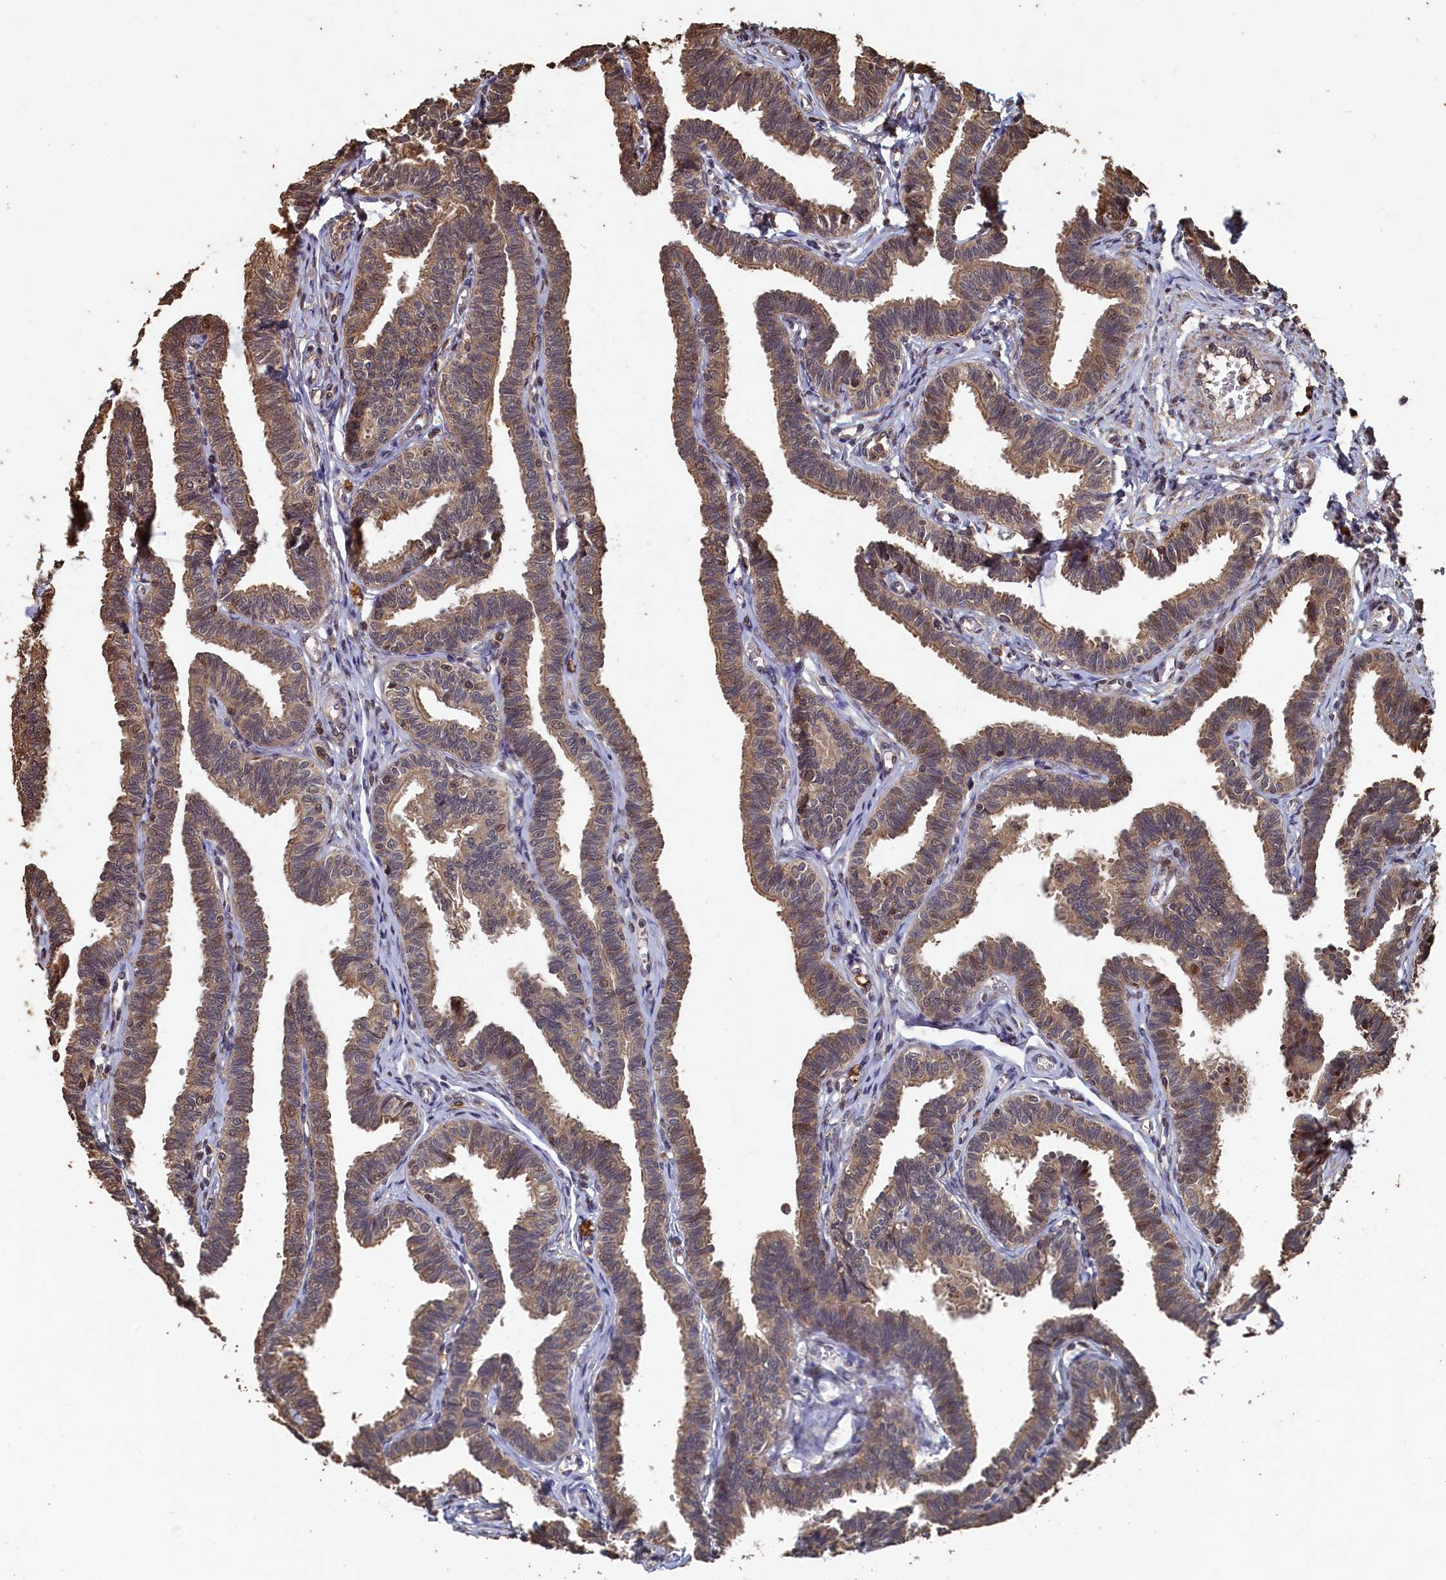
{"staining": {"intensity": "weak", "quantity": ">75%", "location": "cytoplasmic/membranous"}, "tissue": "fallopian tube", "cell_type": "Glandular cells", "image_type": "normal", "snomed": [{"axis": "morphology", "description": "Normal tissue, NOS"}, {"axis": "topography", "description": "Fallopian tube"}, {"axis": "topography", "description": "Ovary"}], "caption": "Immunohistochemistry staining of benign fallopian tube, which displays low levels of weak cytoplasmic/membranous positivity in approximately >75% of glandular cells indicating weak cytoplasmic/membranous protein expression. The staining was performed using DAB (3,3'-diaminobenzidine) (brown) for protein detection and nuclei were counterstained in hematoxylin (blue).", "gene": "PIGN", "patient": {"sex": "female", "age": 23}}